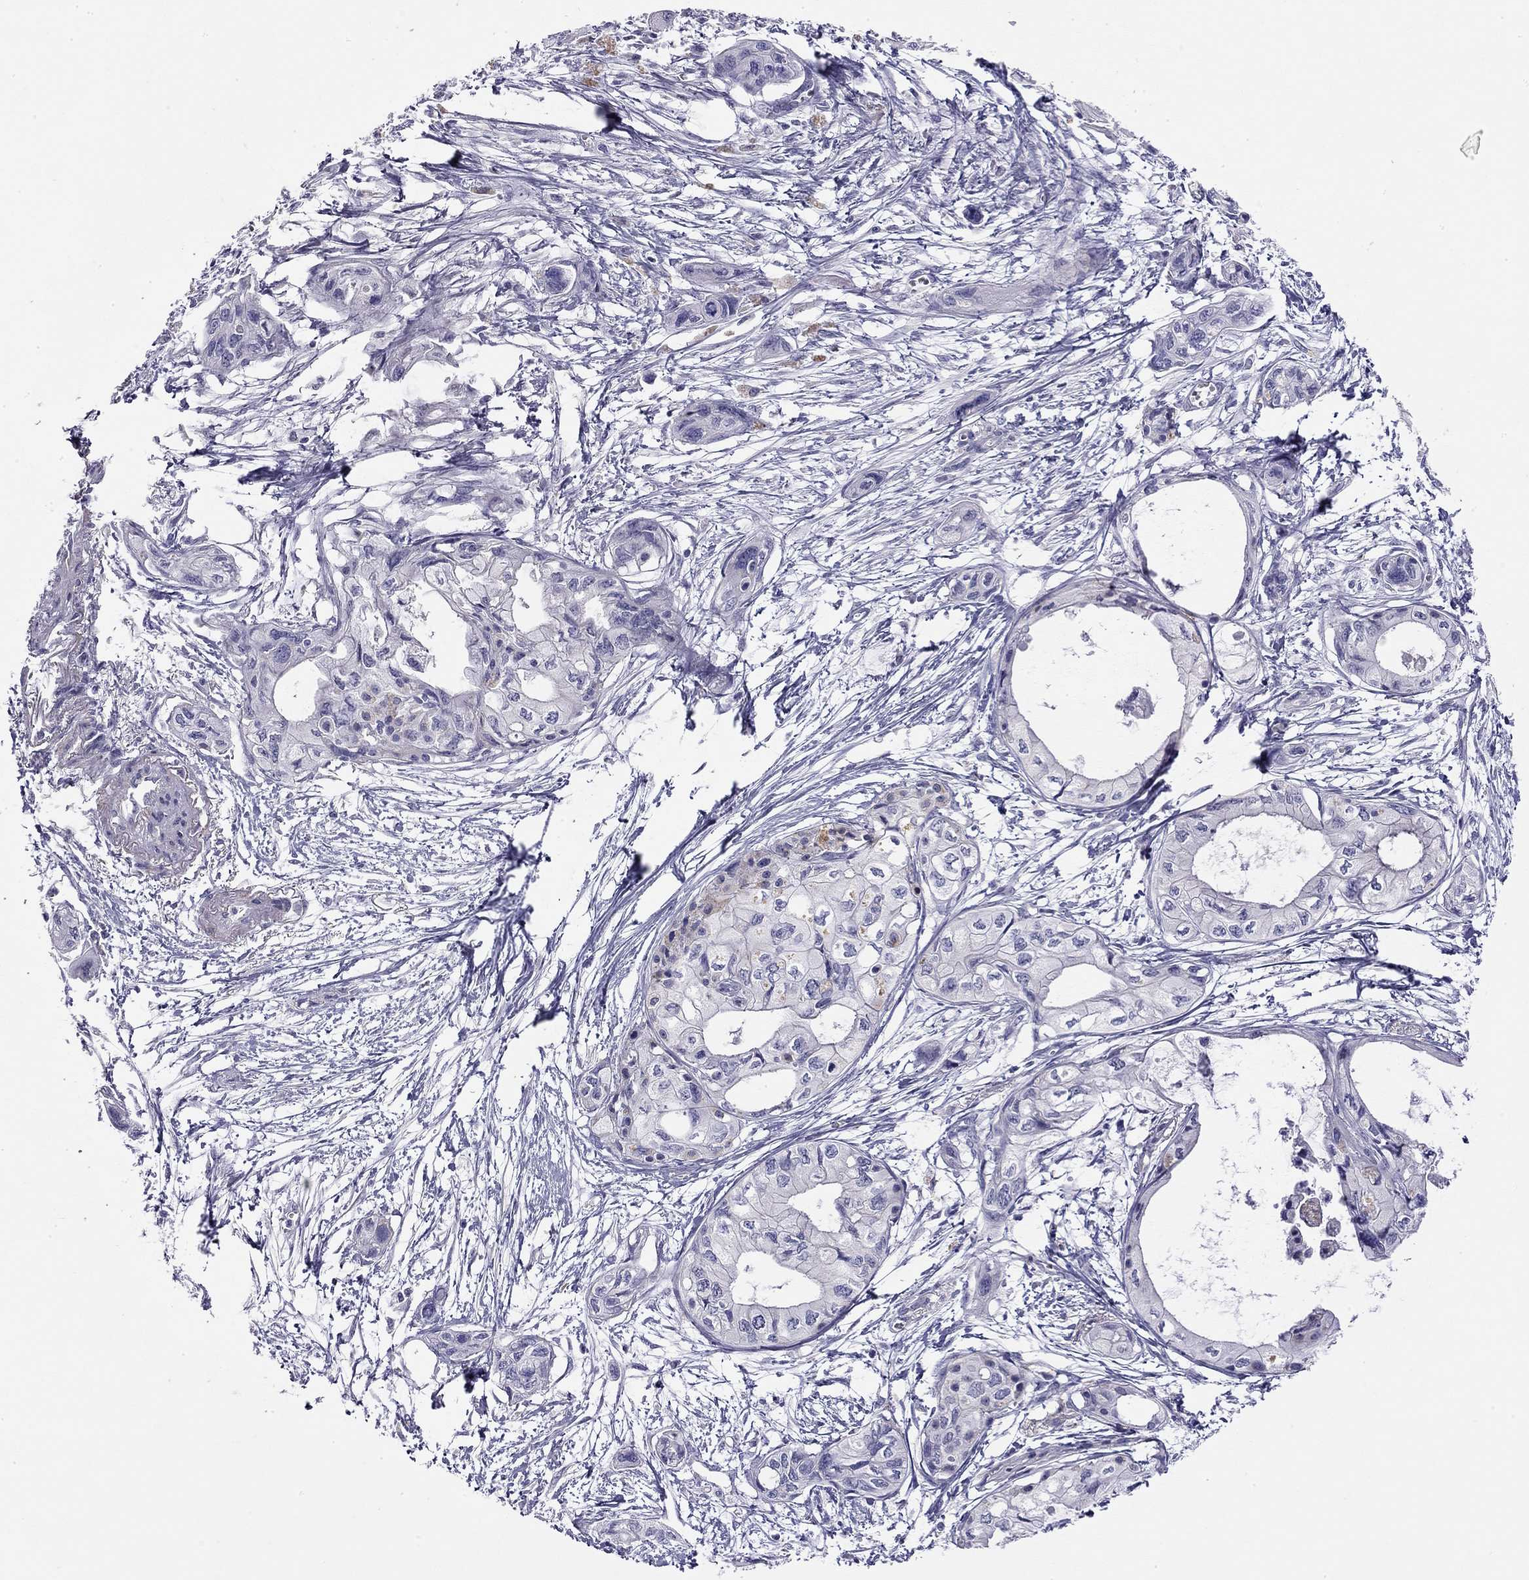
{"staining": {"intensity": "negative", "quantity": "none", "location": "none"}, "tissue": "pancreatic cancer", "cell_type": "Tumor cells", "image_type": "cancer", "snomed": [{"axis": "morphology", "description": "Adenocarcinoma, NOS"}, {"axis": "topography", "description": "Pancreas"}], "caption": "Tumor cells show no significant staining in pancreatic adenocarcinoma.", "gene": "RTL1", "patient": {"sex": "female", "age": 76}}